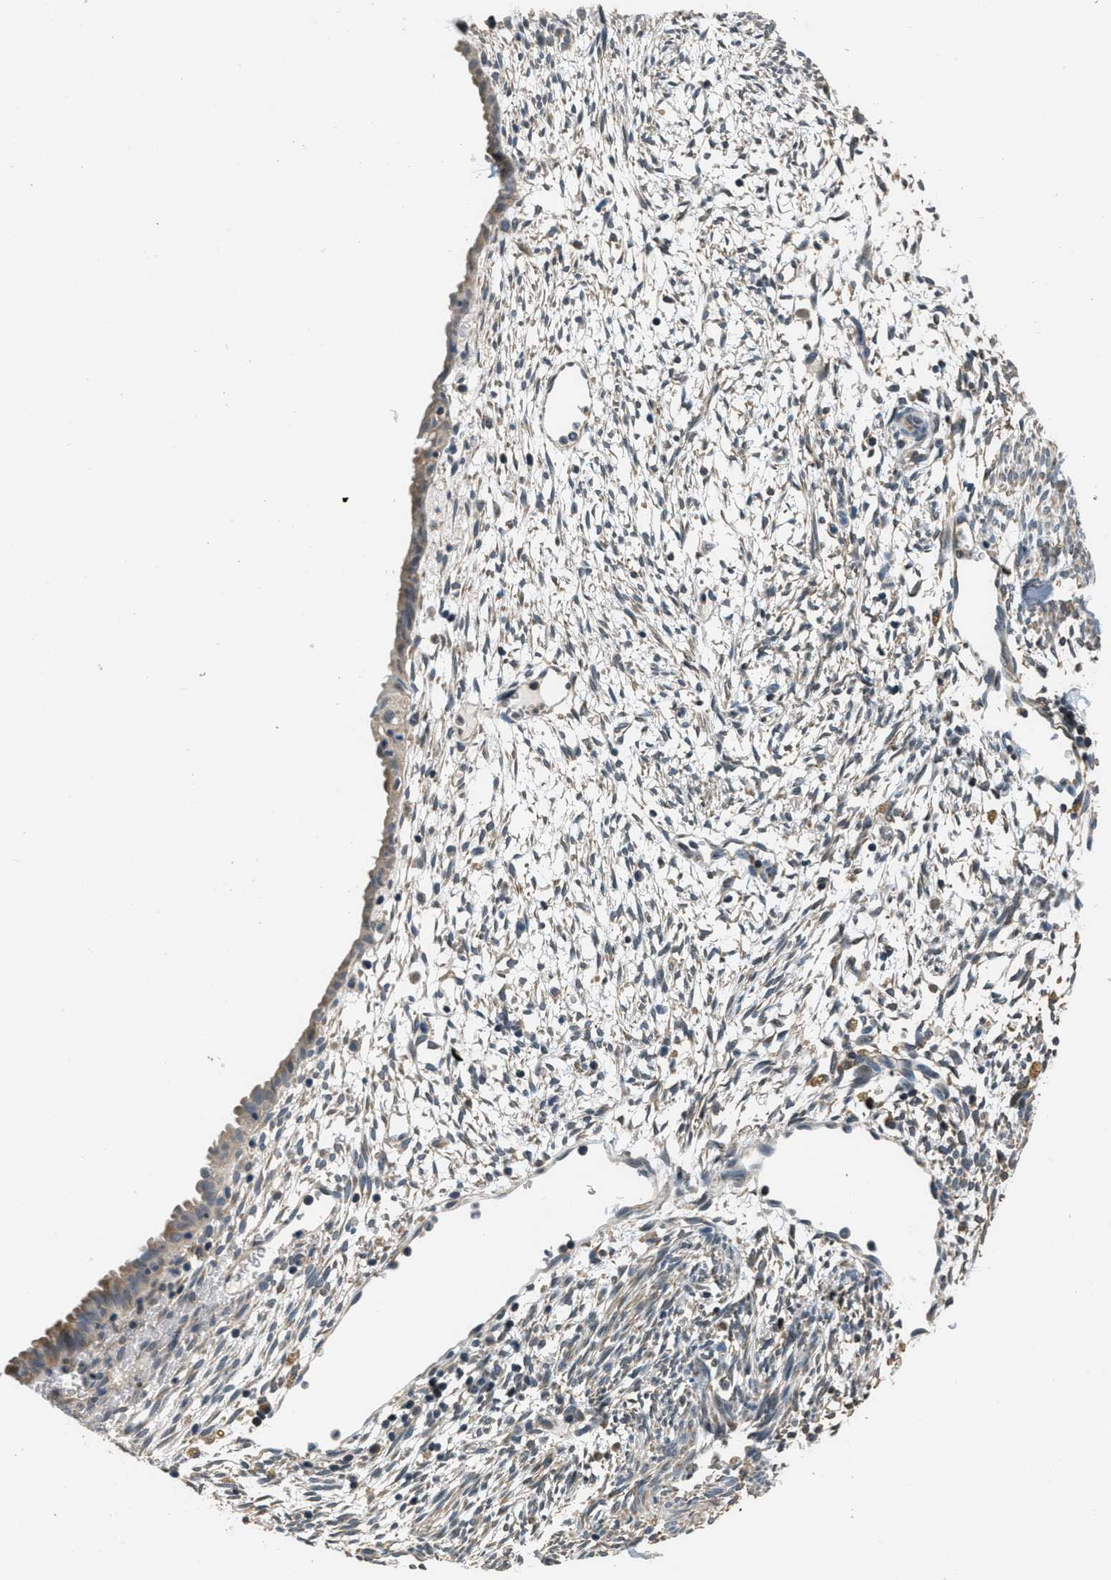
{"staining": {"intensity": "negative", "quantity": "none", "location": "none"}, "tissue": "endometrium", "cell_type": "Cells in endometrial stroma", "image_type": "normal", "snomed": [{"axis": "morphology", "description": "Normal tissue, NOS"}, {"axis": "morphology", "description": "Atrophy, NOS"}, {"axis": "topography", "description": "Uterus"}, {"axis": "topography", "description": "Endometrium"}], "caption": "Immunohistochemistry micrograph of normal endometrium: endometrium stained with DAB (3,3'-diaminobenzidine) shows no significant protein staining in cells in endometrial stroma.", "gene": "NAT1", "patient": {"sex": "female", "age": 68}}